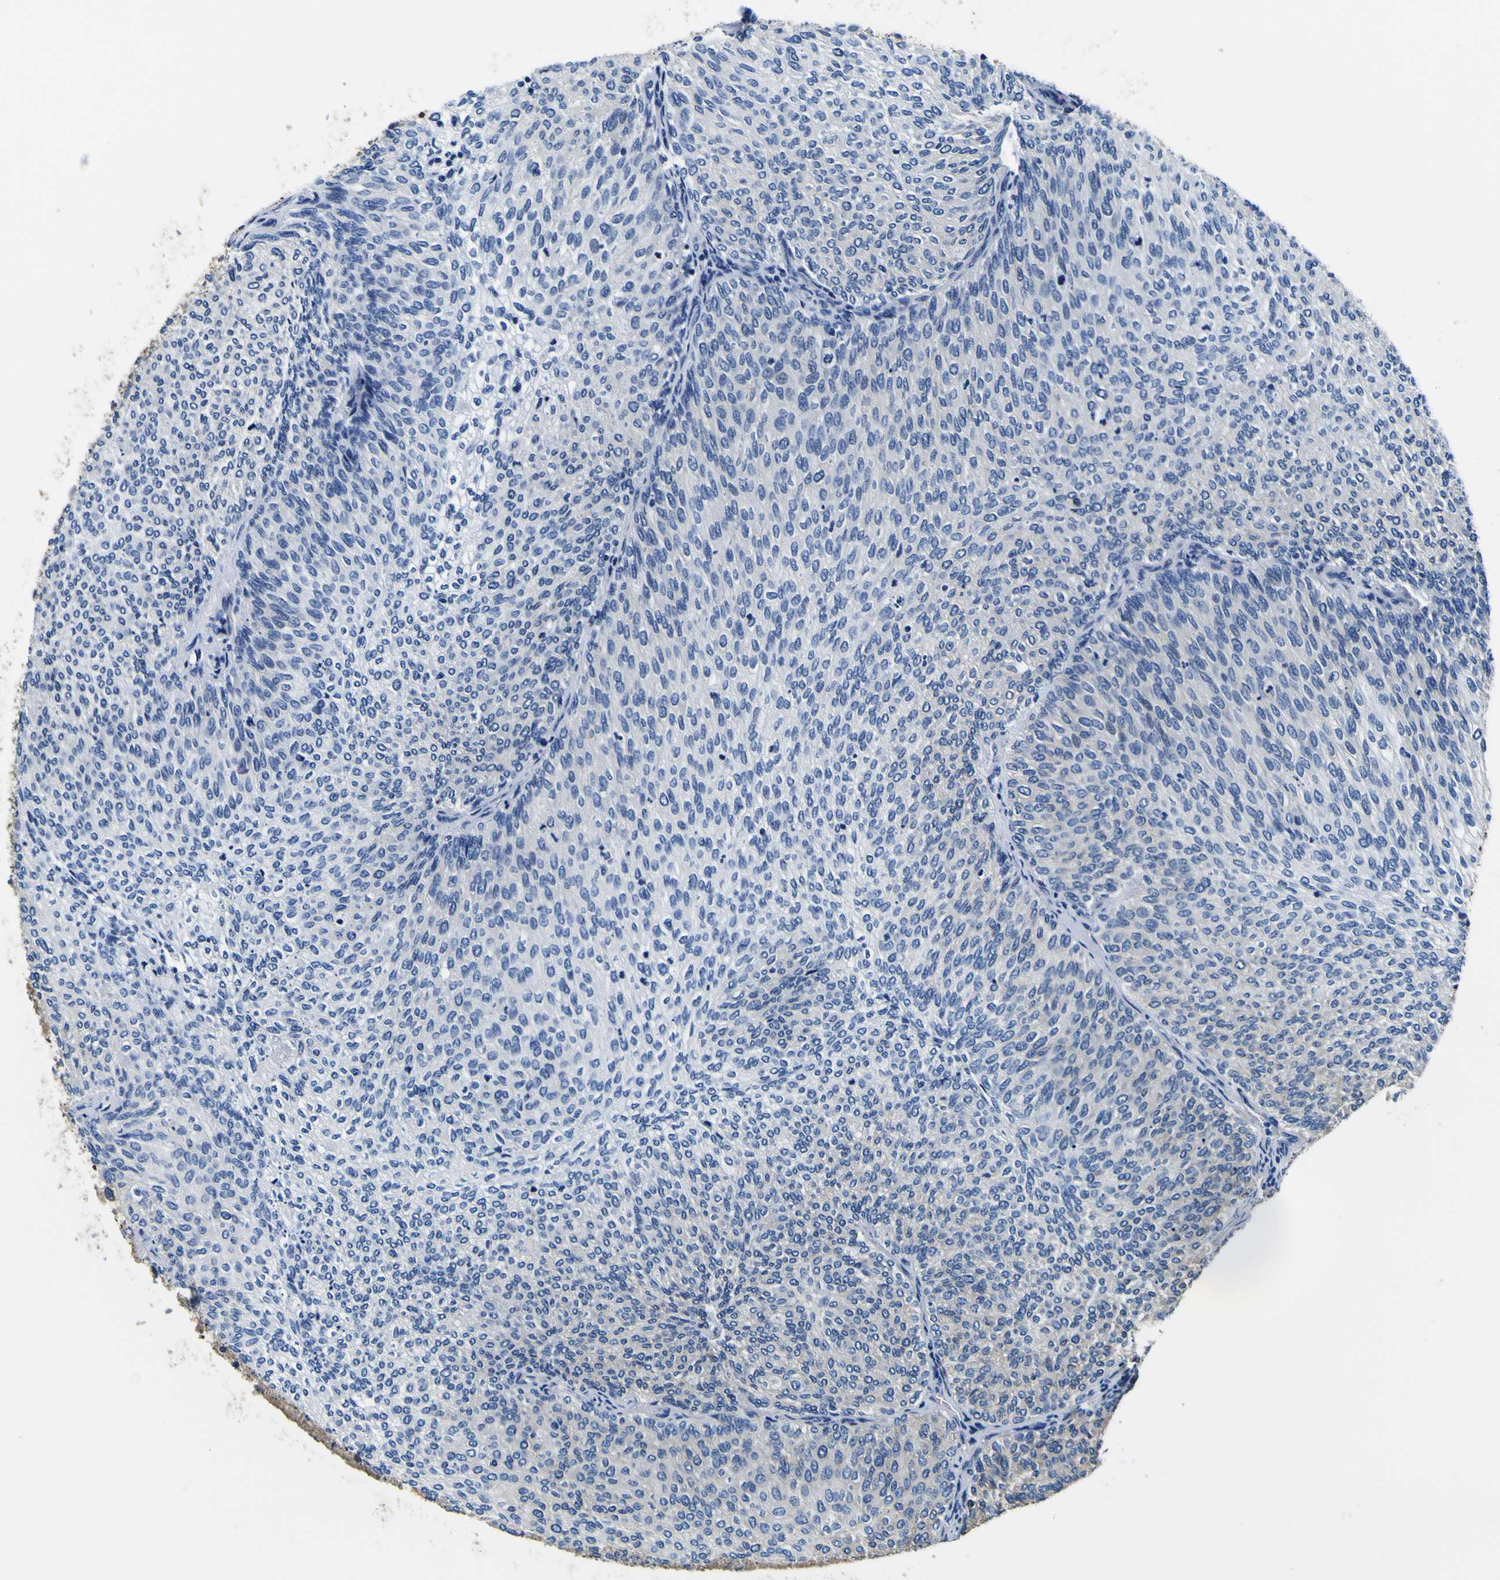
{"staining": {"intensity": "moderate", "quantity": "25%-75%", "location": "cytoplasmic/membranous"}, "tissue": "urothelial cancer", "cell_type": "Tumor cells", "image_type": "cancer", "snomed": [{"axis": "morphology", "description": "Urothelial carcinoma, Low grade"}, {"axis": "topography", "description": "Urinary bladder"}], "caption": "A brown stain highlights moderate cytoplasmic/membranous staining of a protein in human low-grade urothelial carcinoma tumor cells.", "gene": "TUBA1B", "patient": {"sex": "female", "age": 79}}